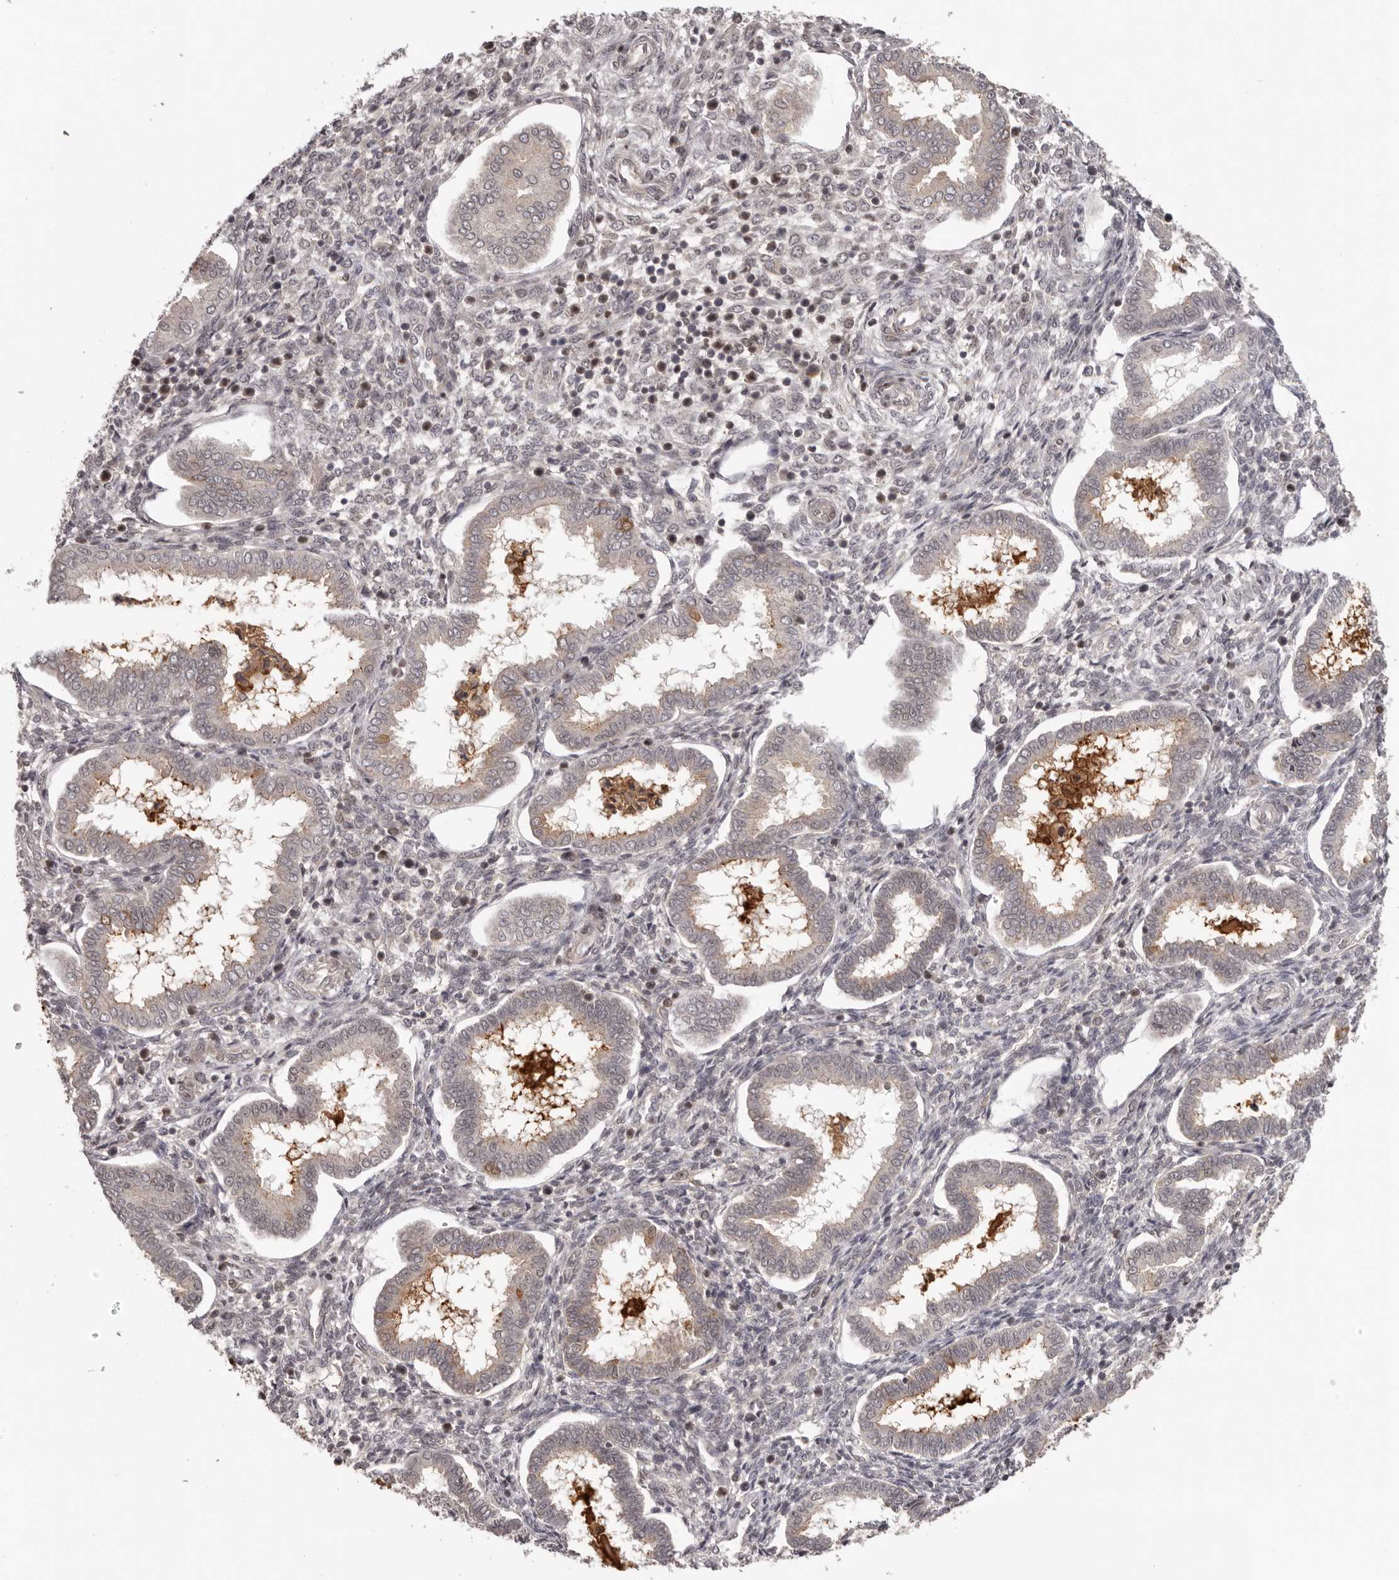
{"staining": {"intensity": "negative", "quantity": "none", "location": "none"}, "tissue": "endometrium", "cell_type": "Cells in endometrial stroma", "image_type": "normal", "snomed": [{"axis": "morphology", "description": "Normal tissue, NOS"}, {"axis": "topography", "description": "Endometrium"}], "caption": "This histopathology image is of benign endometrium stained with immunohistochemistry to label a protein in brown with the nuclei are counter-stained blue. There is no staining in cells in endometrial stroma. (Brightfield microscopy of DAB immunohistochemistry (IHC) at high magnification).", "gene": "TBX5", "patient": {"sex": "female", "age": 24}}